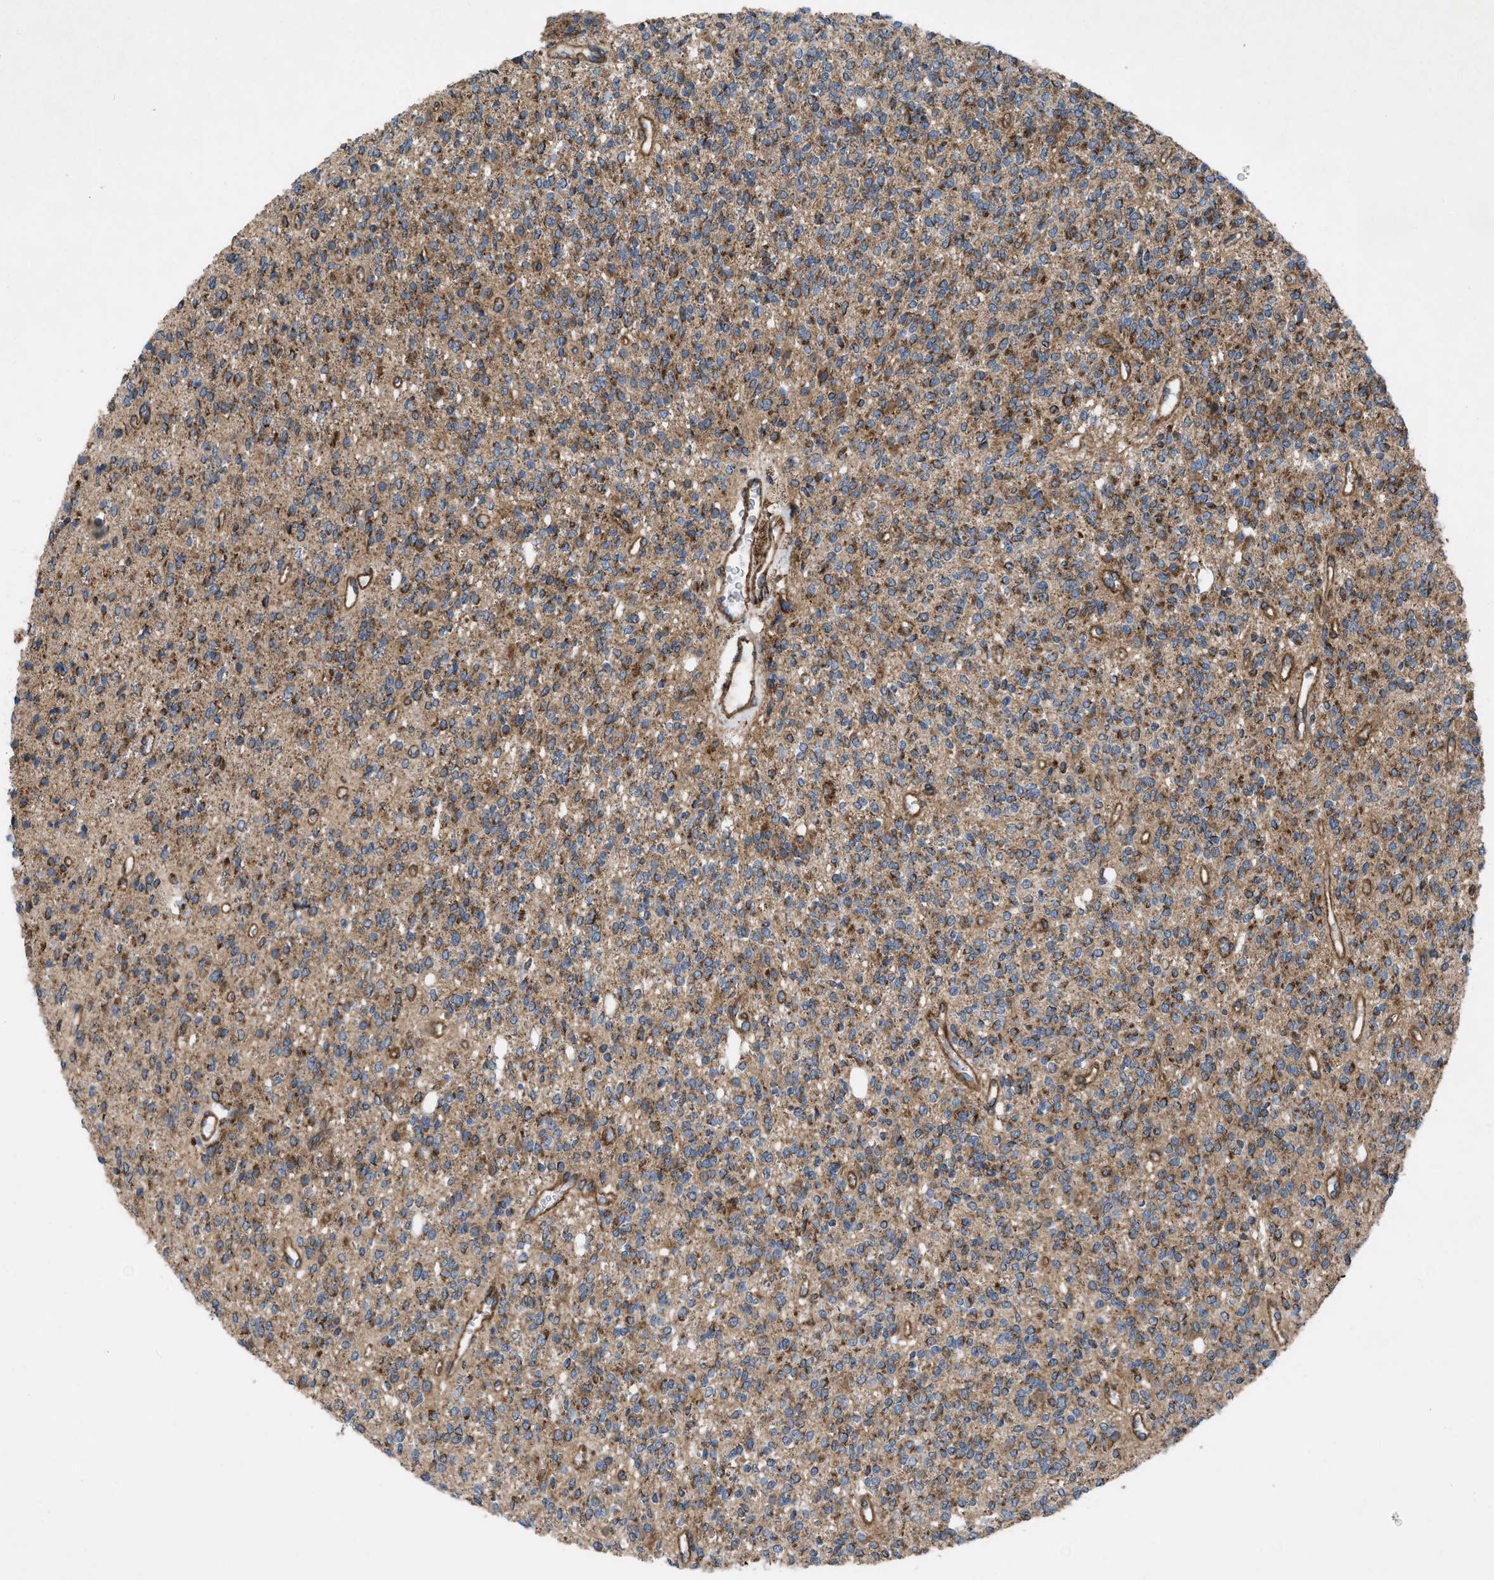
{"staining": {"intensity": "moderate", "quantity": ">75%", "location": "cytoplasmic/membranous"}, "tissue": "glioma", "cell_type": "Tumor cells", "image_type": "cancer", "snomed": [{"axis": "morphology", "description": "Glioma, malignant, High grade"}, {"axis": "topography", "description": "Brain"}], "caption": "There is medium levels of moderate cytoplasmic/membranous positivity in tumor cells of malignant high-grade glioma, as demonstrated by immunohistochemical staining (brown color).", "gene": "PER3", "patient": {"sex": "male", "age": 34}}